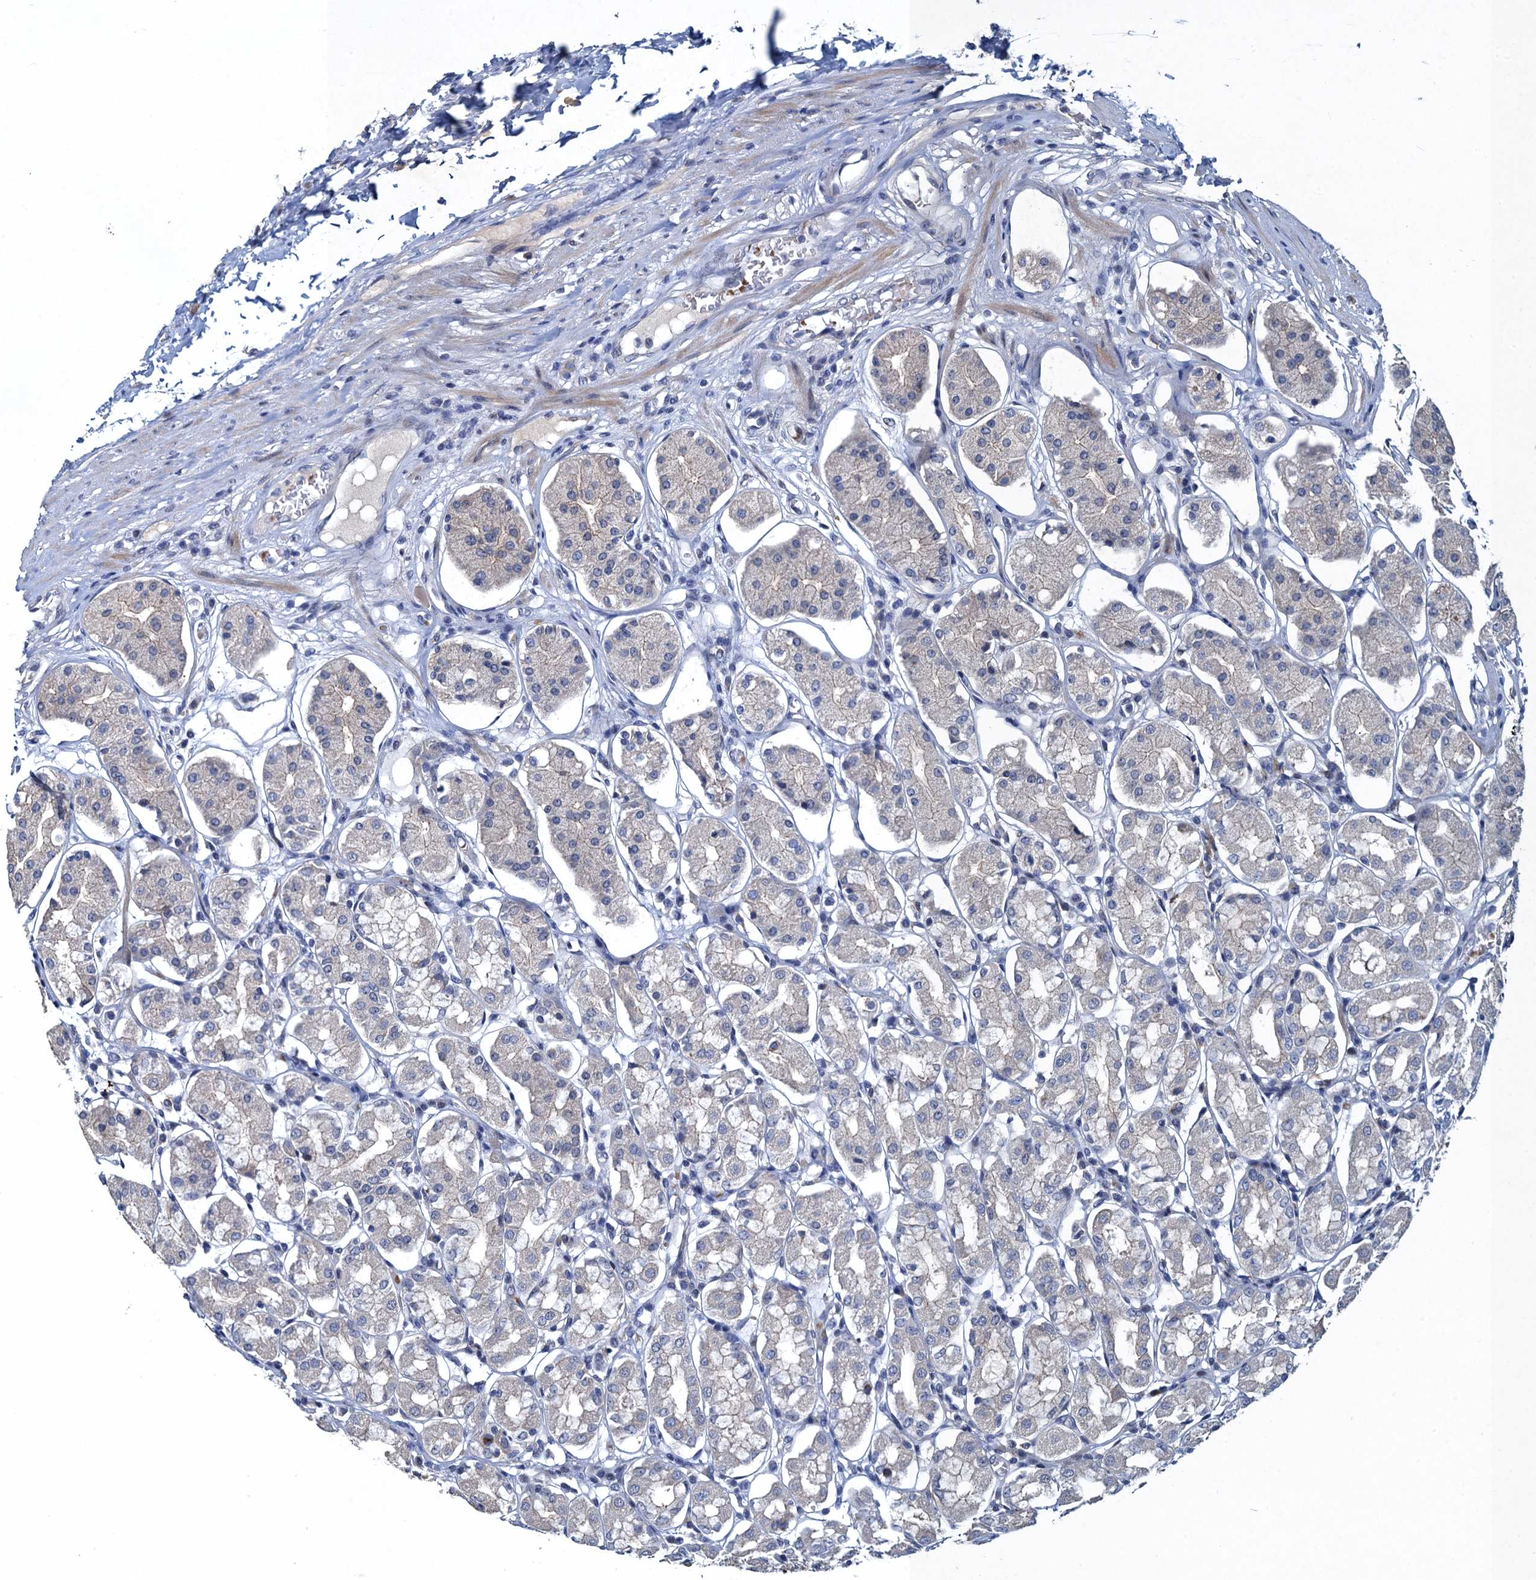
{"staining": {"intensity": "weak", "quantity": "<25%", "location": "cytoplasmic/membranous"}, "tissue": "stomach", "cell_type": "Glandular cells", "image_type": "normal", "snomed": [{"axis": "morphology", "description": "Normal tissue, NOS"}, {"axis": "topography", "description": "Stomach, lower"}], "caption": "This photomicrograph is of unremarkable stomach stained with IHC to label a protein in brown with the nuclei are counter-stained blue. There is no staining in glandular cells.", "gene": "ATOSA", "patient": {"sex": "female", "age": 56}}